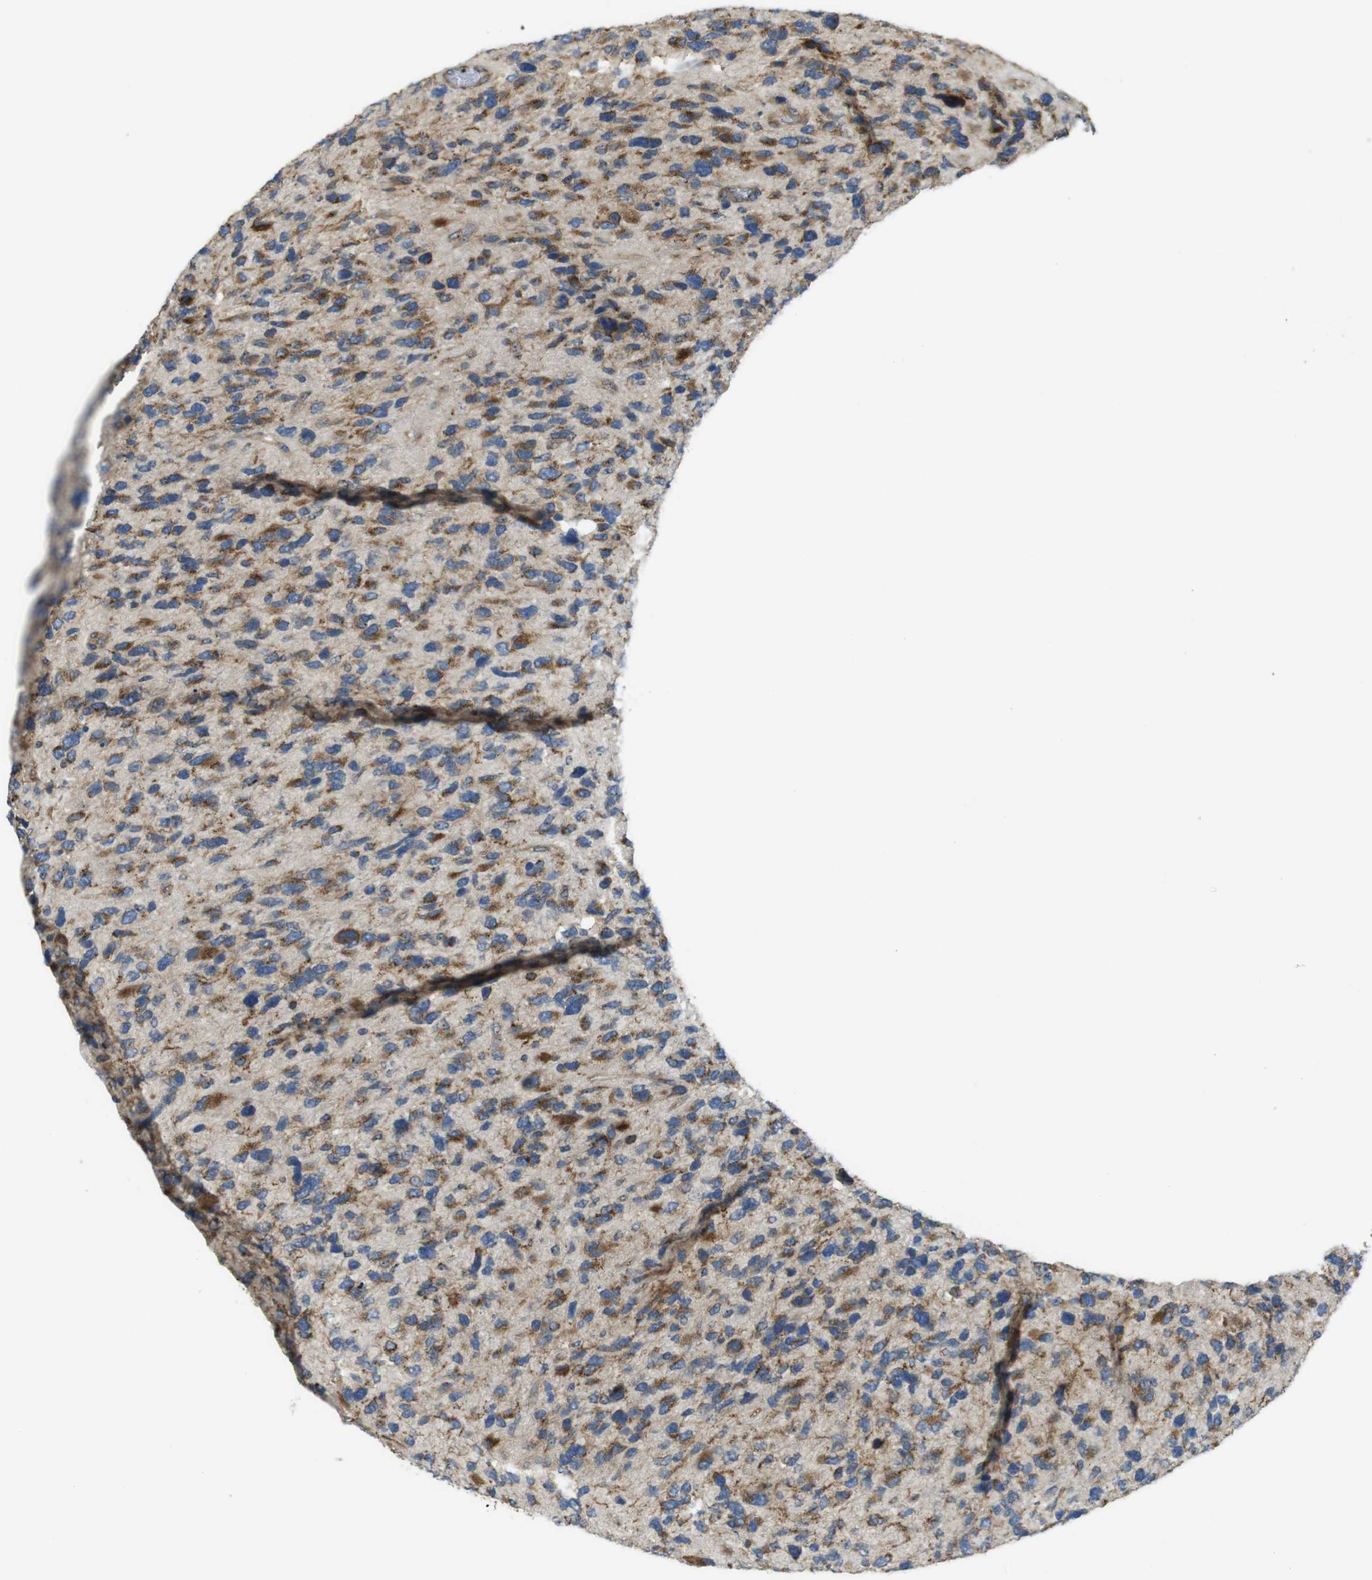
{"staining": {"intensity": "moderate", "quantity": "25%-75%", "location": "cytoplasmic/membranous"}, "tissue": "glioma", "cell_type": "Tumor cells", "image_type": "cancer", "snomed": [{"axis": "morphology", "description": "Glioma, malignant, High grade"}, {"axis": "topography", "description": "Brain"}], "caption": "IHC of glioma shows medium levels of moderate cytoplasmic/membranous staining in approximately 25%-75% of tumor cells.", "gene": "TMEM143", "patient": {"sex": "female", "age": 58}}